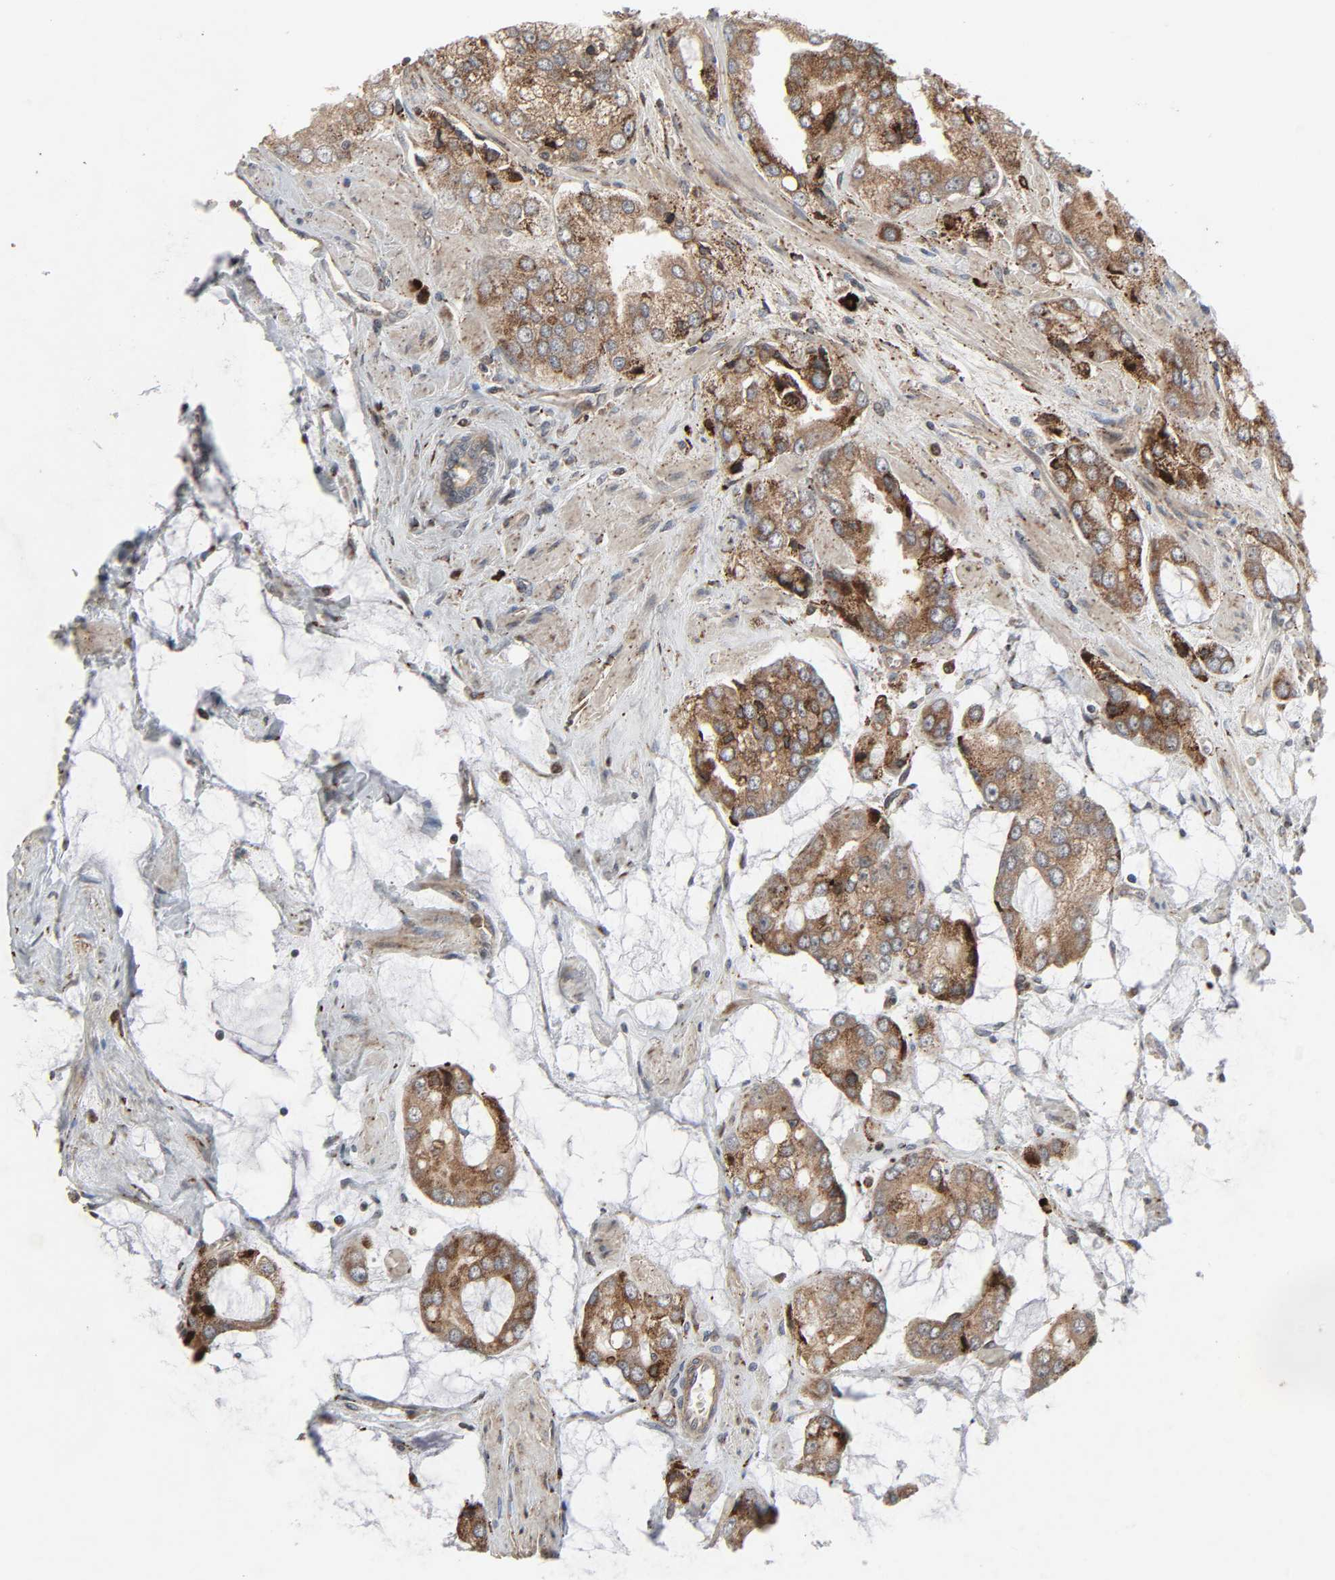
{"staining": {"intensity": "strong", "quantity": ">75%", "location": "cytoplasmic/membranous"}, "tissue": "prostate cancer", "cell_type": "Tumor cells", "image_type": "cancer", "snomed": [{"axis": "morphology", "description": "Adenocarcinoma, High grade"}, {"axis": "topography", "description": "Prostate"}], "caption": "A brown stain highlights strong cytoplasmic/membranous expression of a protein in human prostate adenocarcinoma (high-grade) tumor cells. Nuclei are stained in blue.", "gene": "ADCY4", "patient": {"sex": "male", "age": 67}}